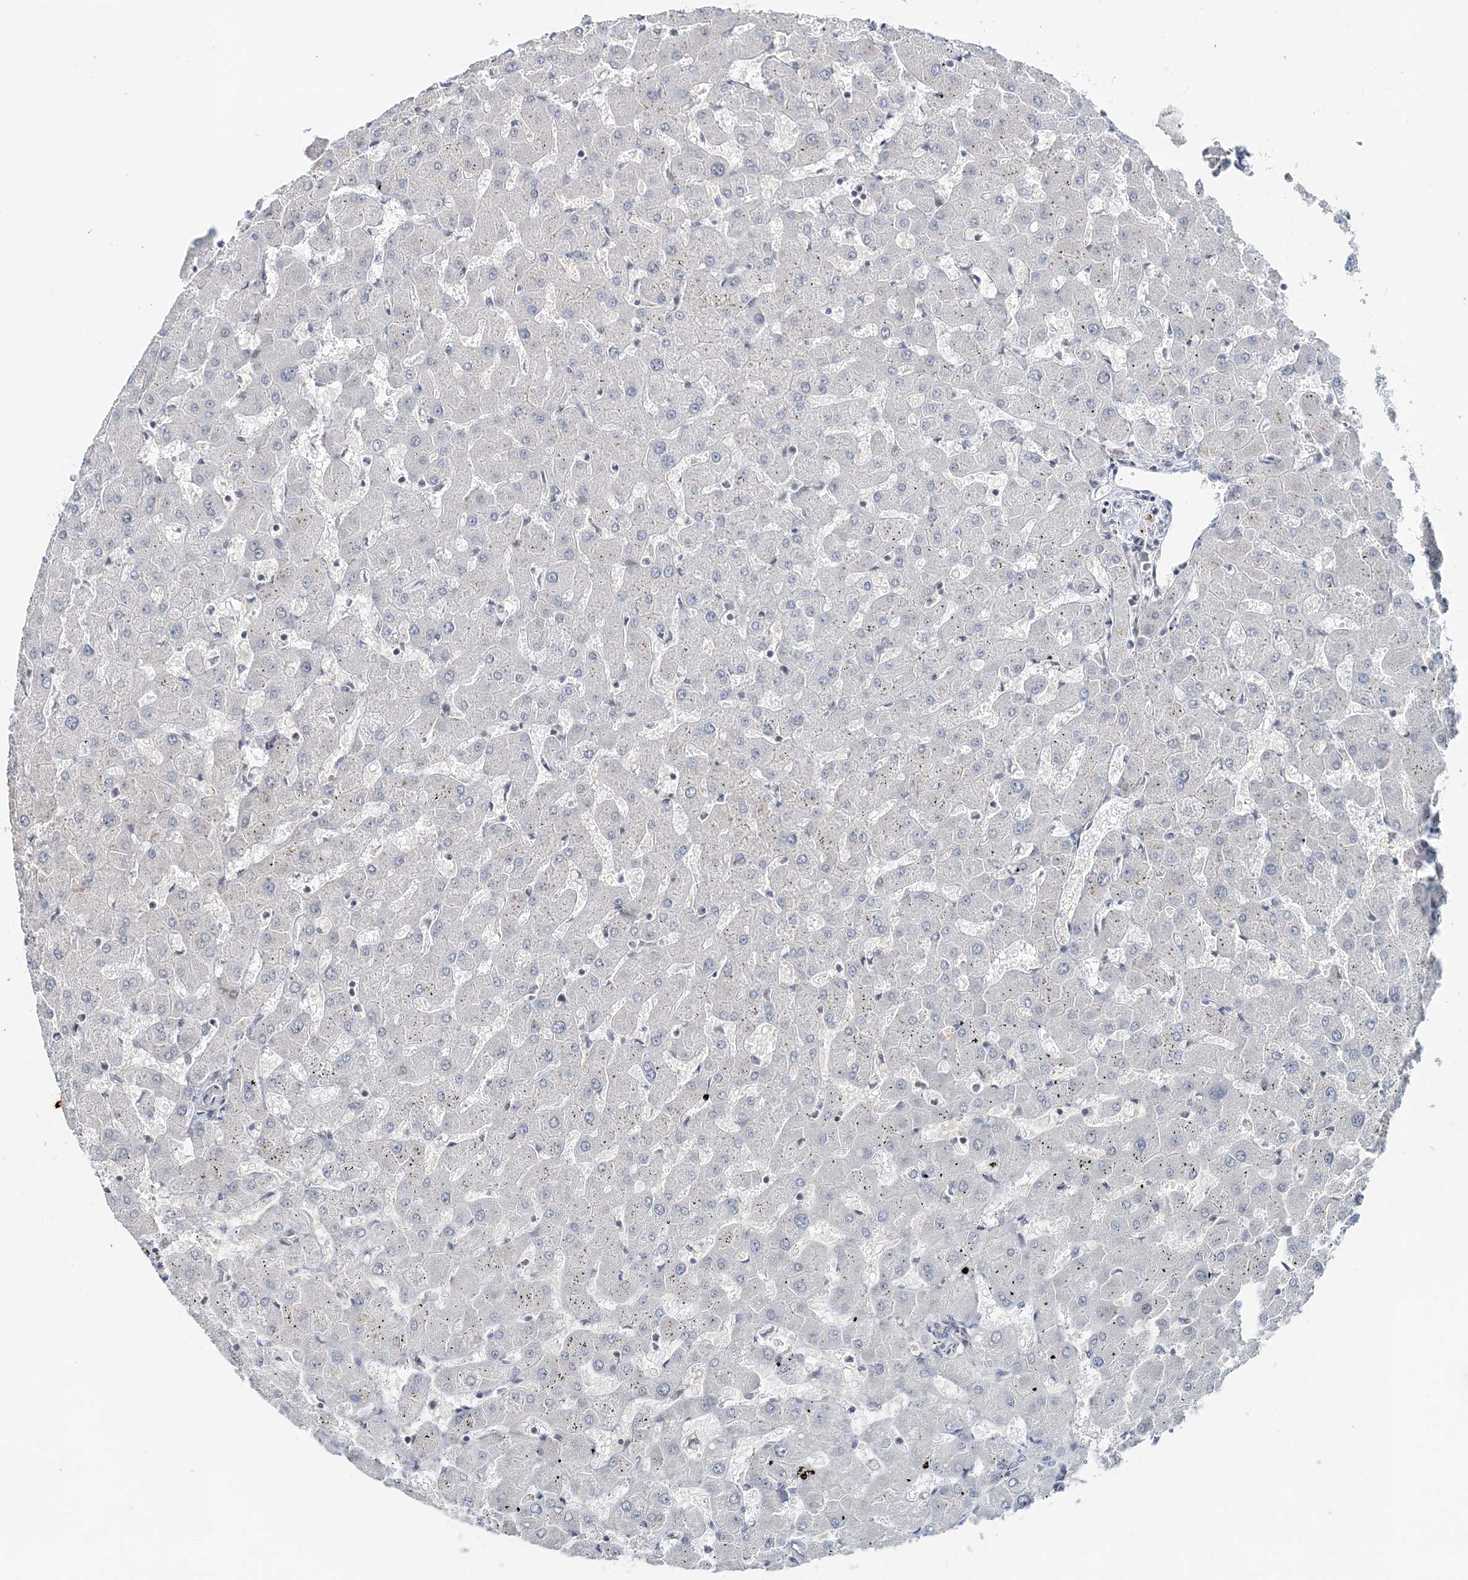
{"staining": {"intensity": "negative", "quantity": "none", "location": "none"}, "tissue": "liver", "cell_type": "Cholangiocytes", "image_type": "normal", "snomed": [{"axis": "morphology", "description": "Normal tissue, NOS"}, {"axis": "topography", "description": "Liver"}], "caption": "Liver was stained to show a protein in brown. There is no significant expression in cholangiocytes. (DAB IHC, high magnification).", "gene": "LEXM", "patient": {"sex": "female", "age": 63}}